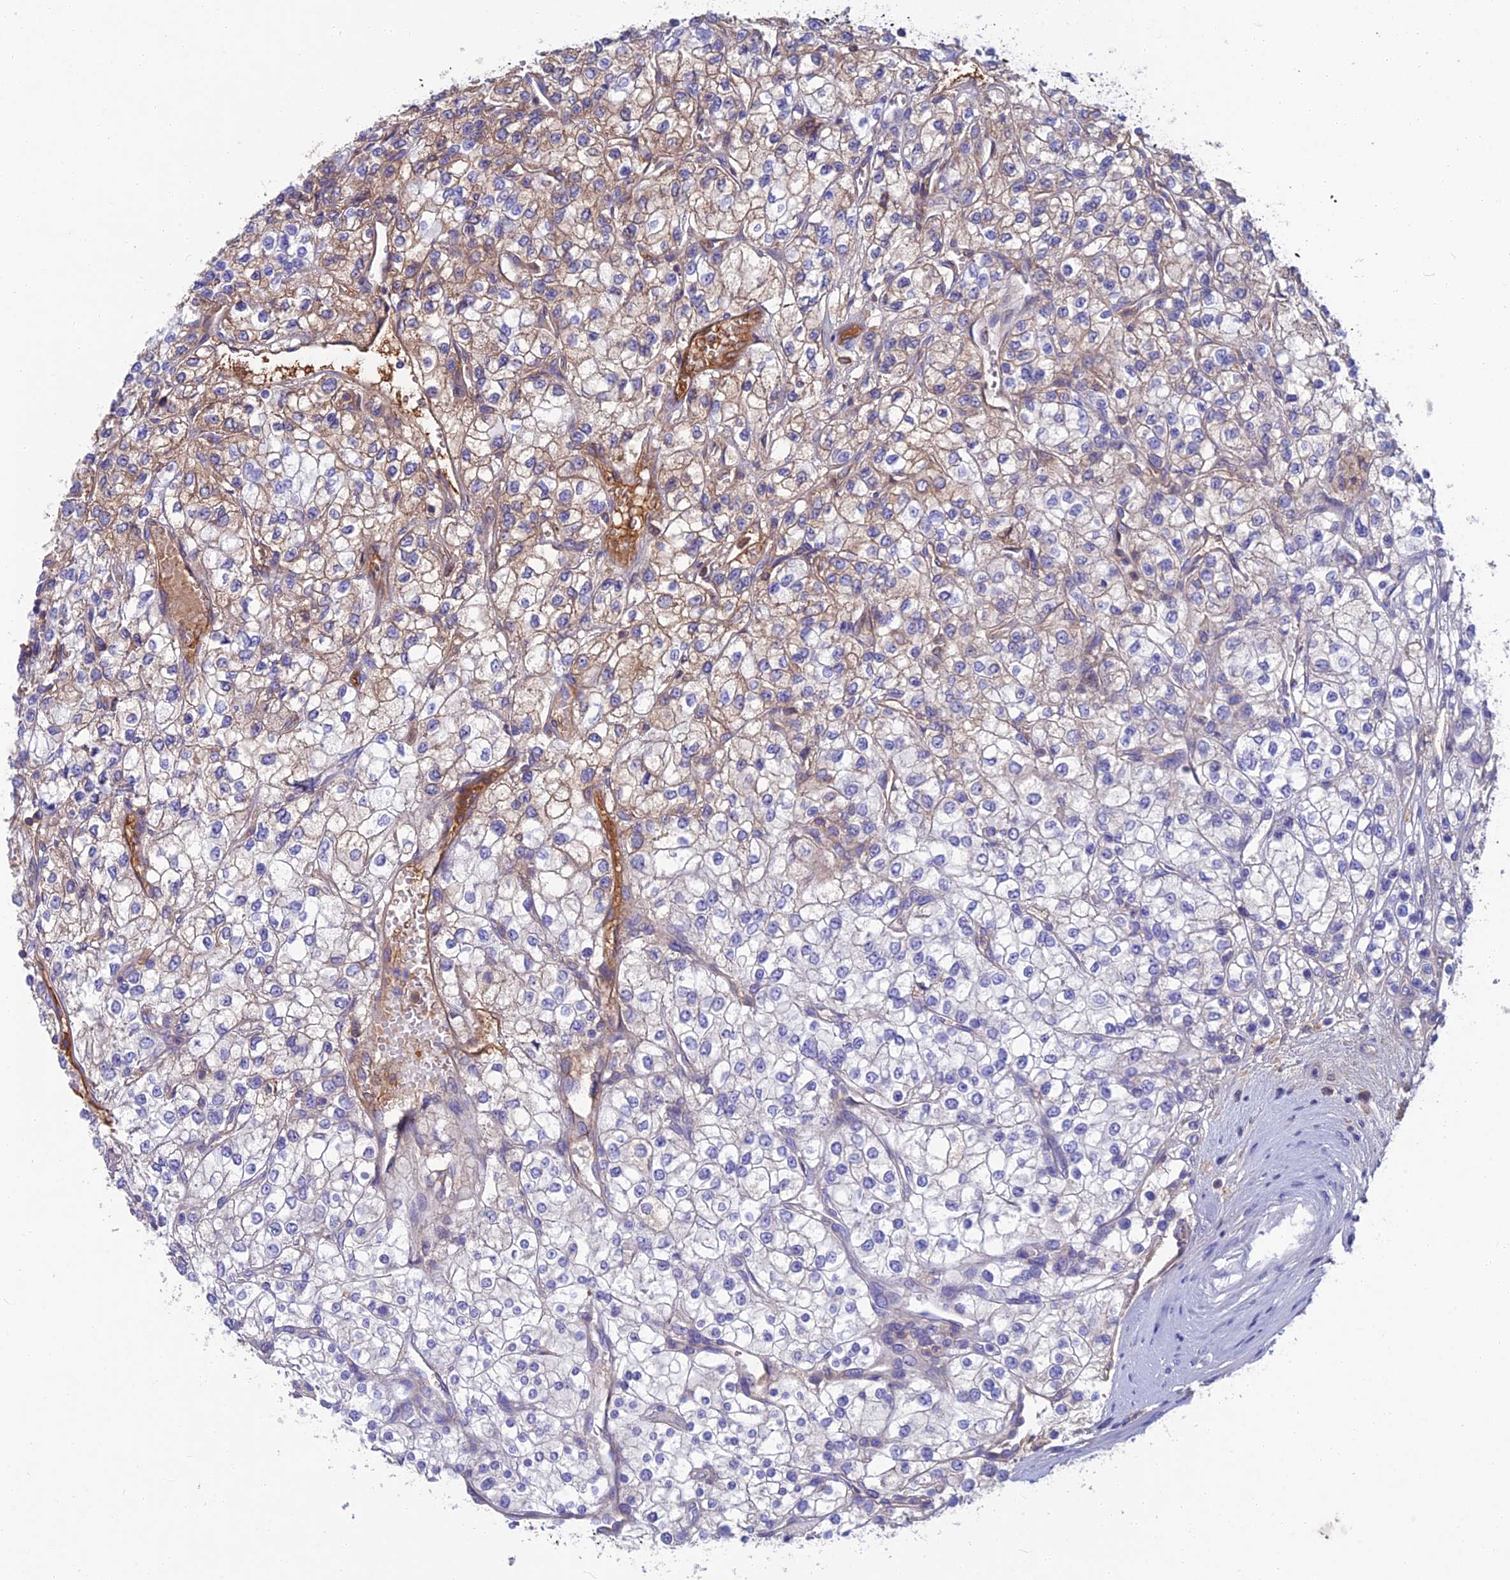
{"staining": {"intensity": "weak", "quantity": "25%-75%", "location": "cytoplasmic/membranous"}, "tissue": "renal cancer", "cell_type": "Tumor cells", "image_type": "cancer", "snomed": [{"axis": "morphology", "description": "Adenocarcinoma, NOS"}, {"axis": "topography", "description": "Kidney"}], "caption": "This image displays immunohistochemistry (IHC) staining of renal cancer (adenocarcinoma), with low weak cytoplasmic/membranous positivity in about 25%-75% of tumor cells.", "gene": "SNAP91", "patient": {"sex": "male", "age": 80}}